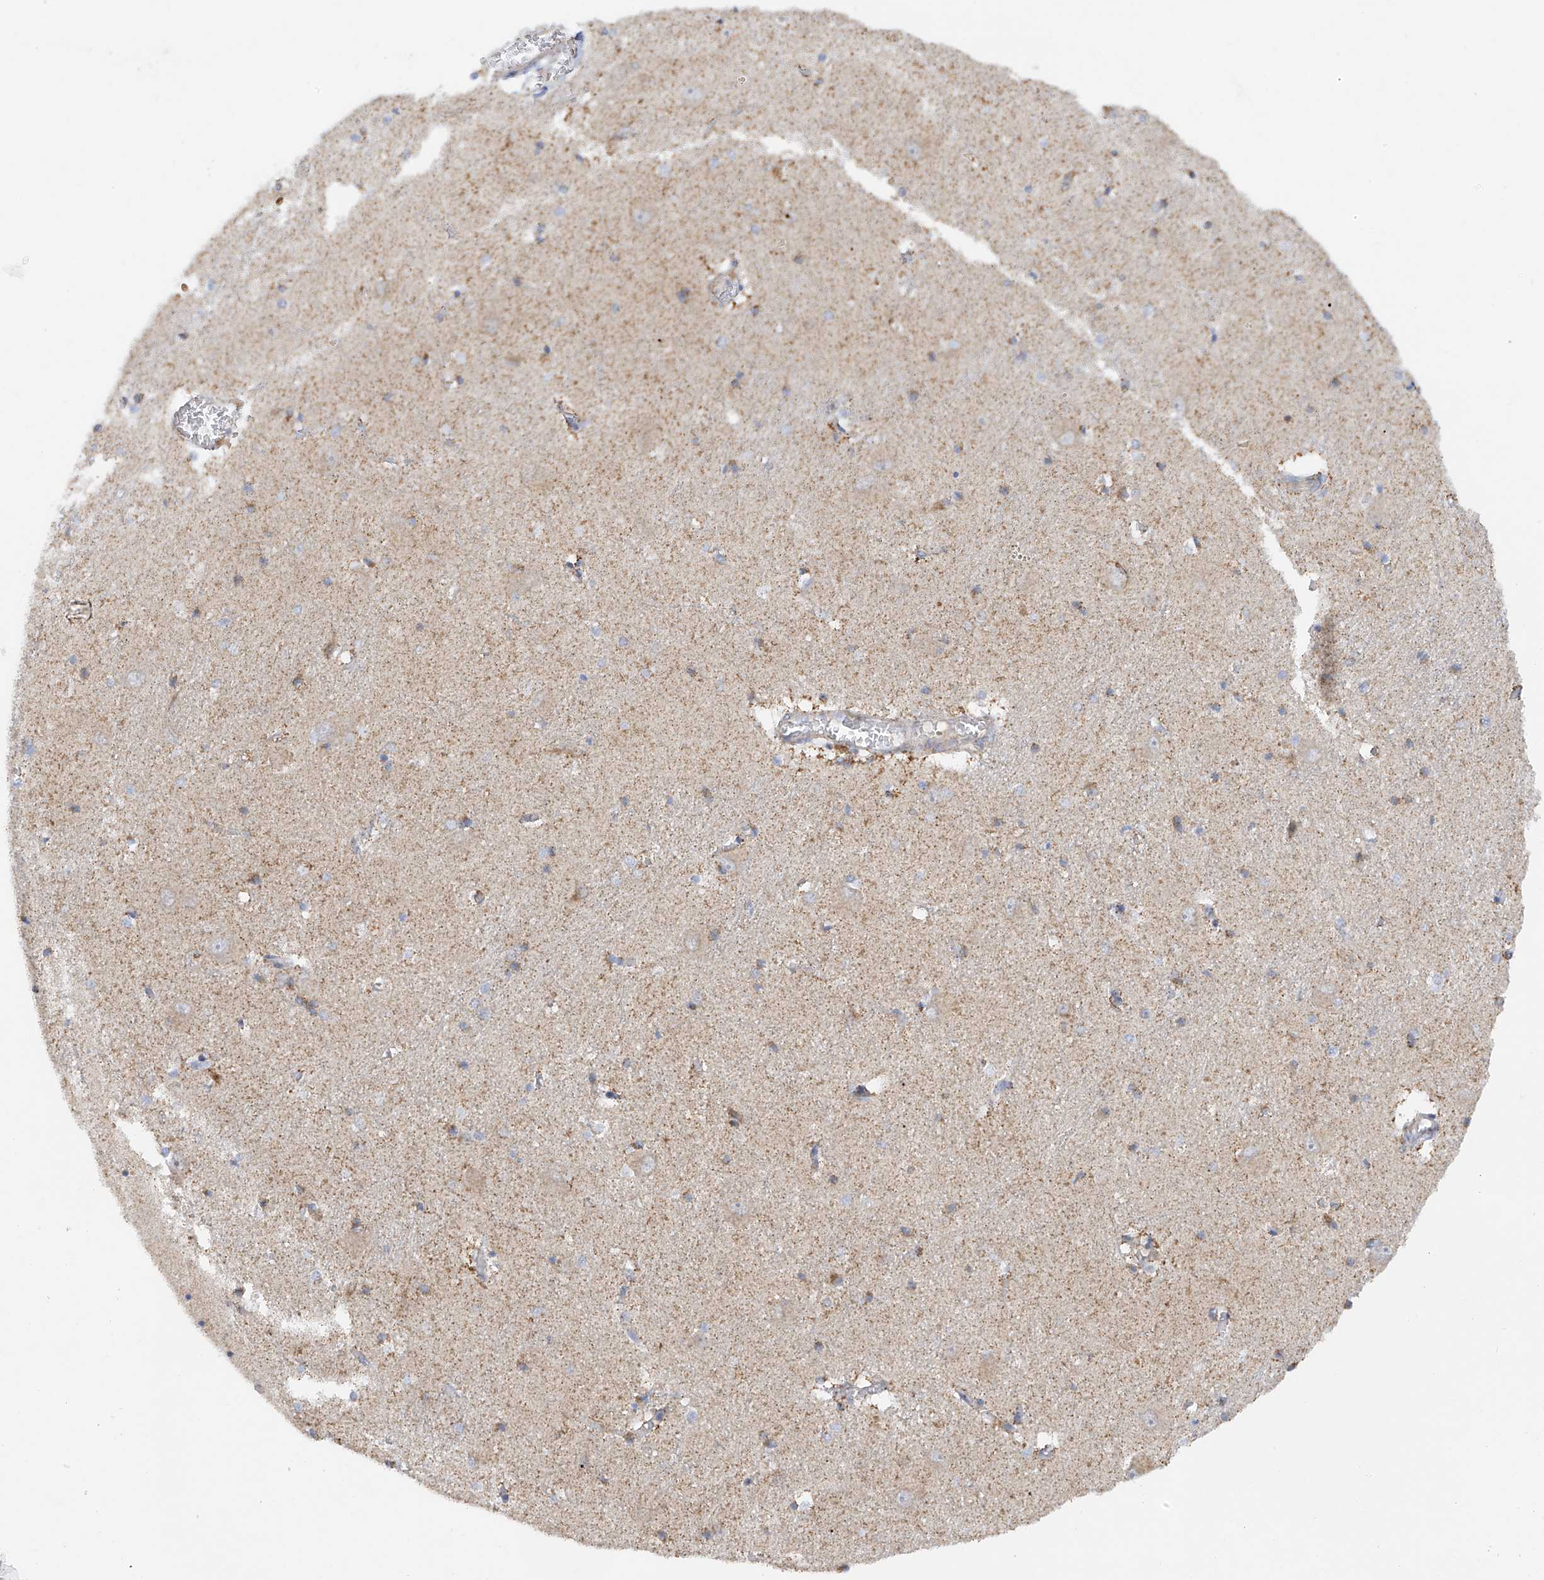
{"staining": {"intensity": "weak", "quantity": "<25%", "location": "cytoplasmic/membranous"}, "tissue": "caudate", "cell_type": "Glial cells", "image_type": "normal", "snomed": [{"axis": "morphology", "description": "Normal tissue, NOS"}, {"axis": "topography", "description": "Lateral ventricle wall"}], "caption": "Glial cells are negative for protein expression in normal human caudate. (Stains: DAB immunohistochemistry with hematoxylin counter stain, Microscopy: brightfield microscopy at high magnification).", "gene": "METTL18", "patient": {"sex": "male", "age": 37}}